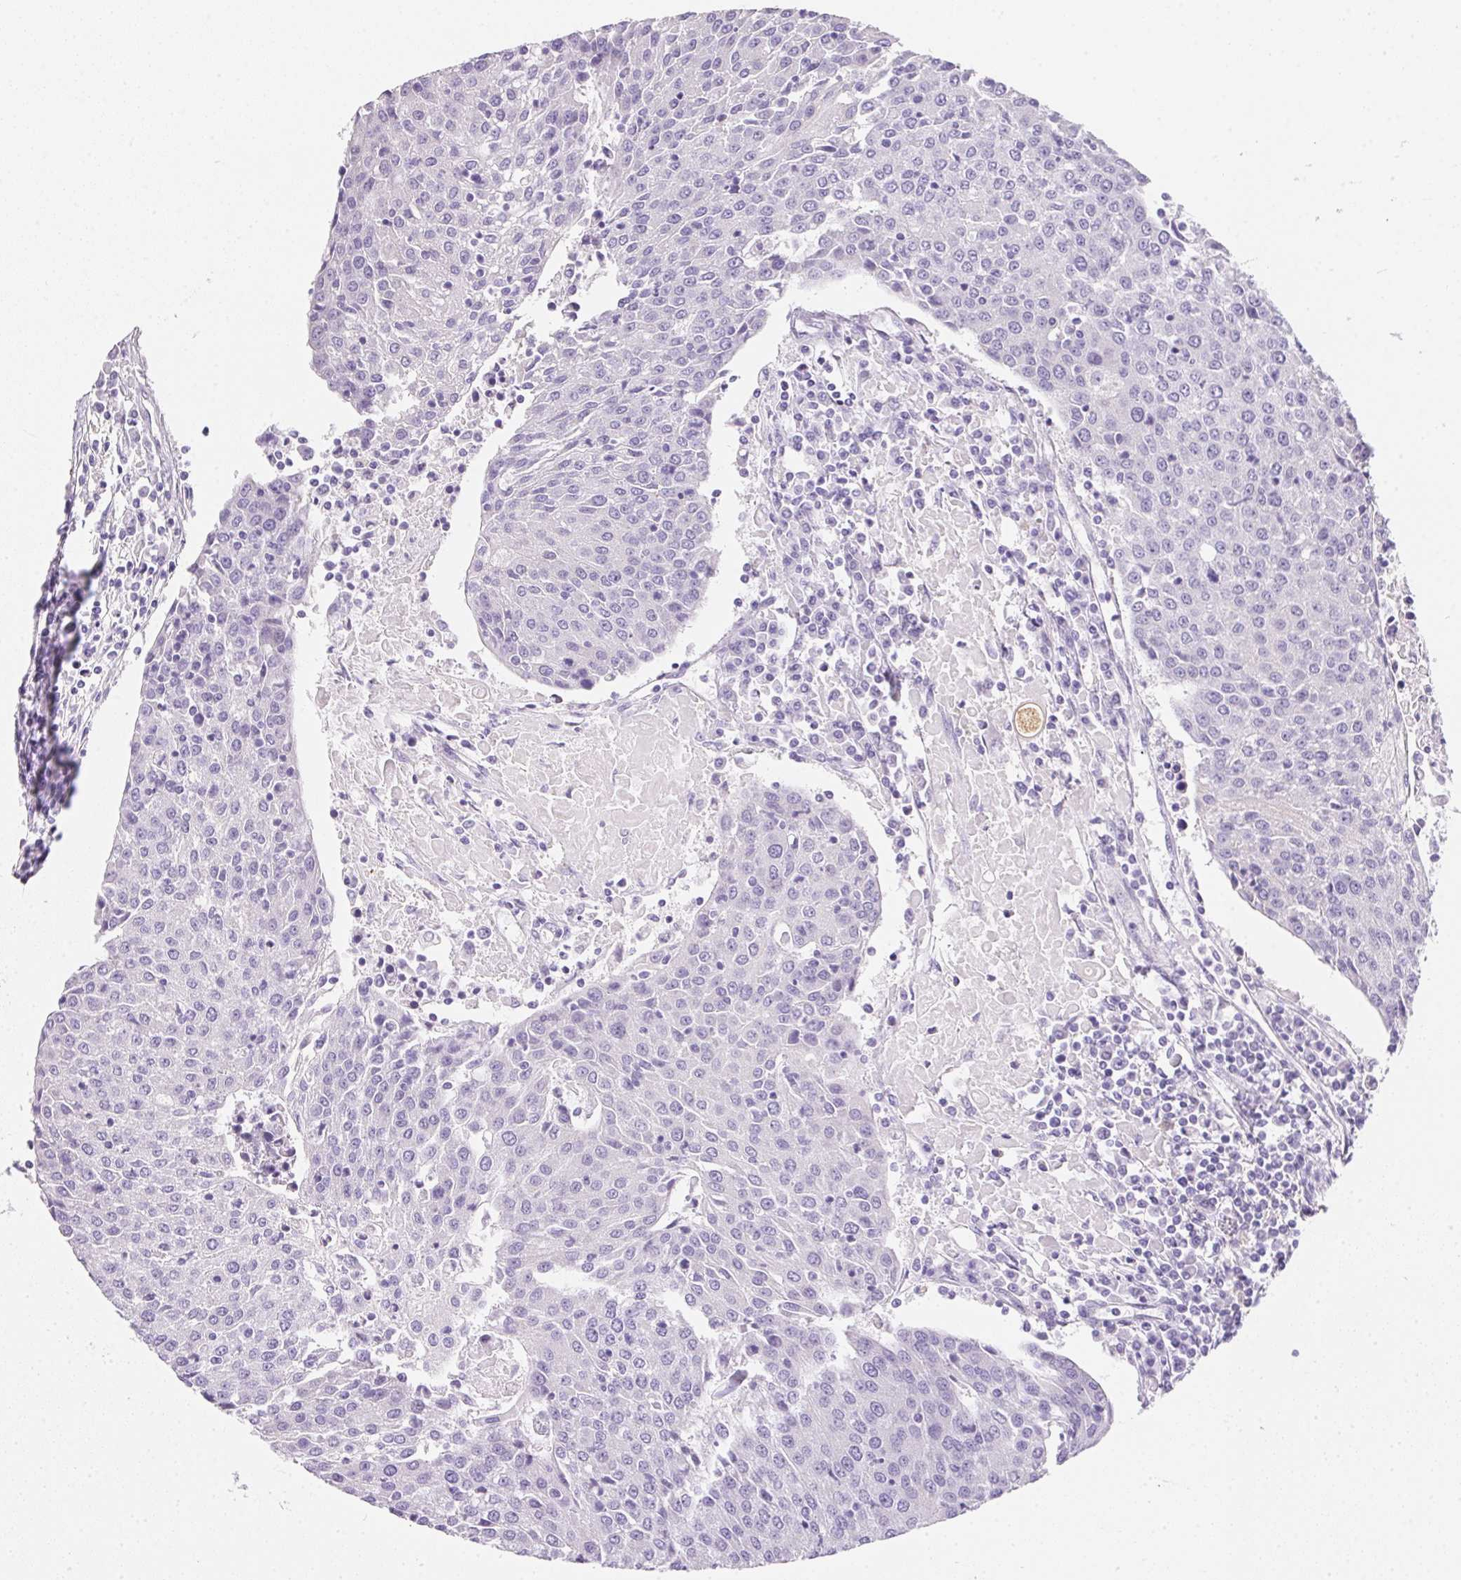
{"staining": {"intensity": "negative", "quantity": "none", "location": "none"}, "tissue": "urothelial cancer", "cell_type": "Tumor cells", "image_type": "cancer", "snomed": [{"axis": "morphology", "description": "Urothelial carcinoma, High grade"}, {"axis": "topography", "description": "Urinary bladder"}], "caption": "A micrograph of high-grade urothelial carcinoma stained for a protein exhibits no brown staining in tumor cells. (DAB (3,3'-diaminobenzidine) immunohistochemistry (IHC) with hematoxylin counter stain).", "gene": "AQP5", "patient": {"sex": "female", "age": 85}}